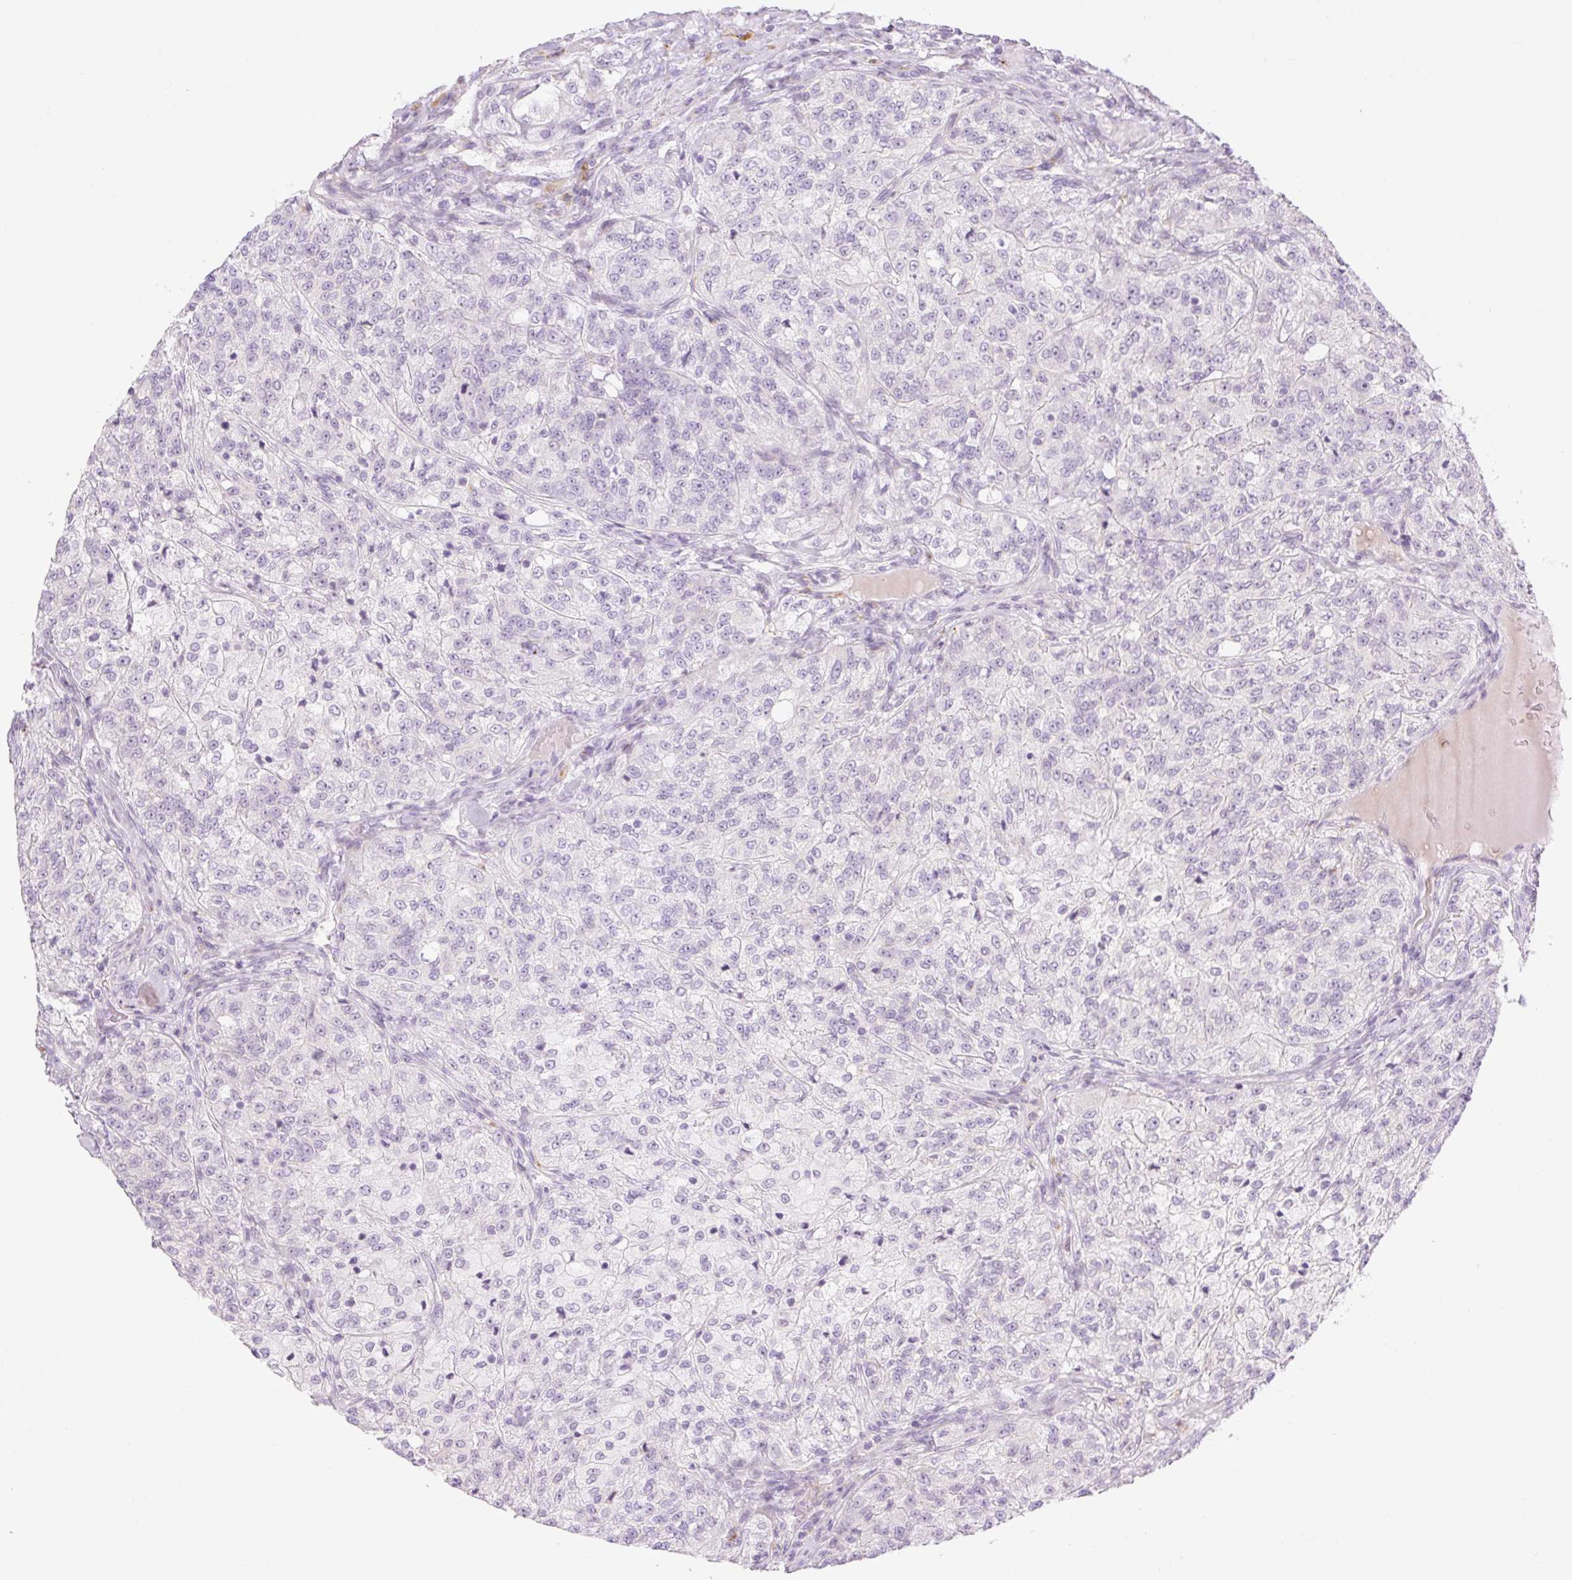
{"staining": {"intensity": "negative", "quantity": "none", "location": "none"}, "tissue": "renal cancer", "cell_type": "Tumor cells", "image_type": "cancer", "snomed": [{"axis": "morphology", "description": "Adenocarcinoma, NOS"}, {"axis": "topography", "description": "Kidney"}], "caption": "This image is of renal adenocarcinoma stained with immunohistochemistry to label a protein in brown with the nuclei are counter-stained blue. There is no expression in tumor cells.", "gene": "SPRYD4", "patient": {"sex": "female", "age": 63}}